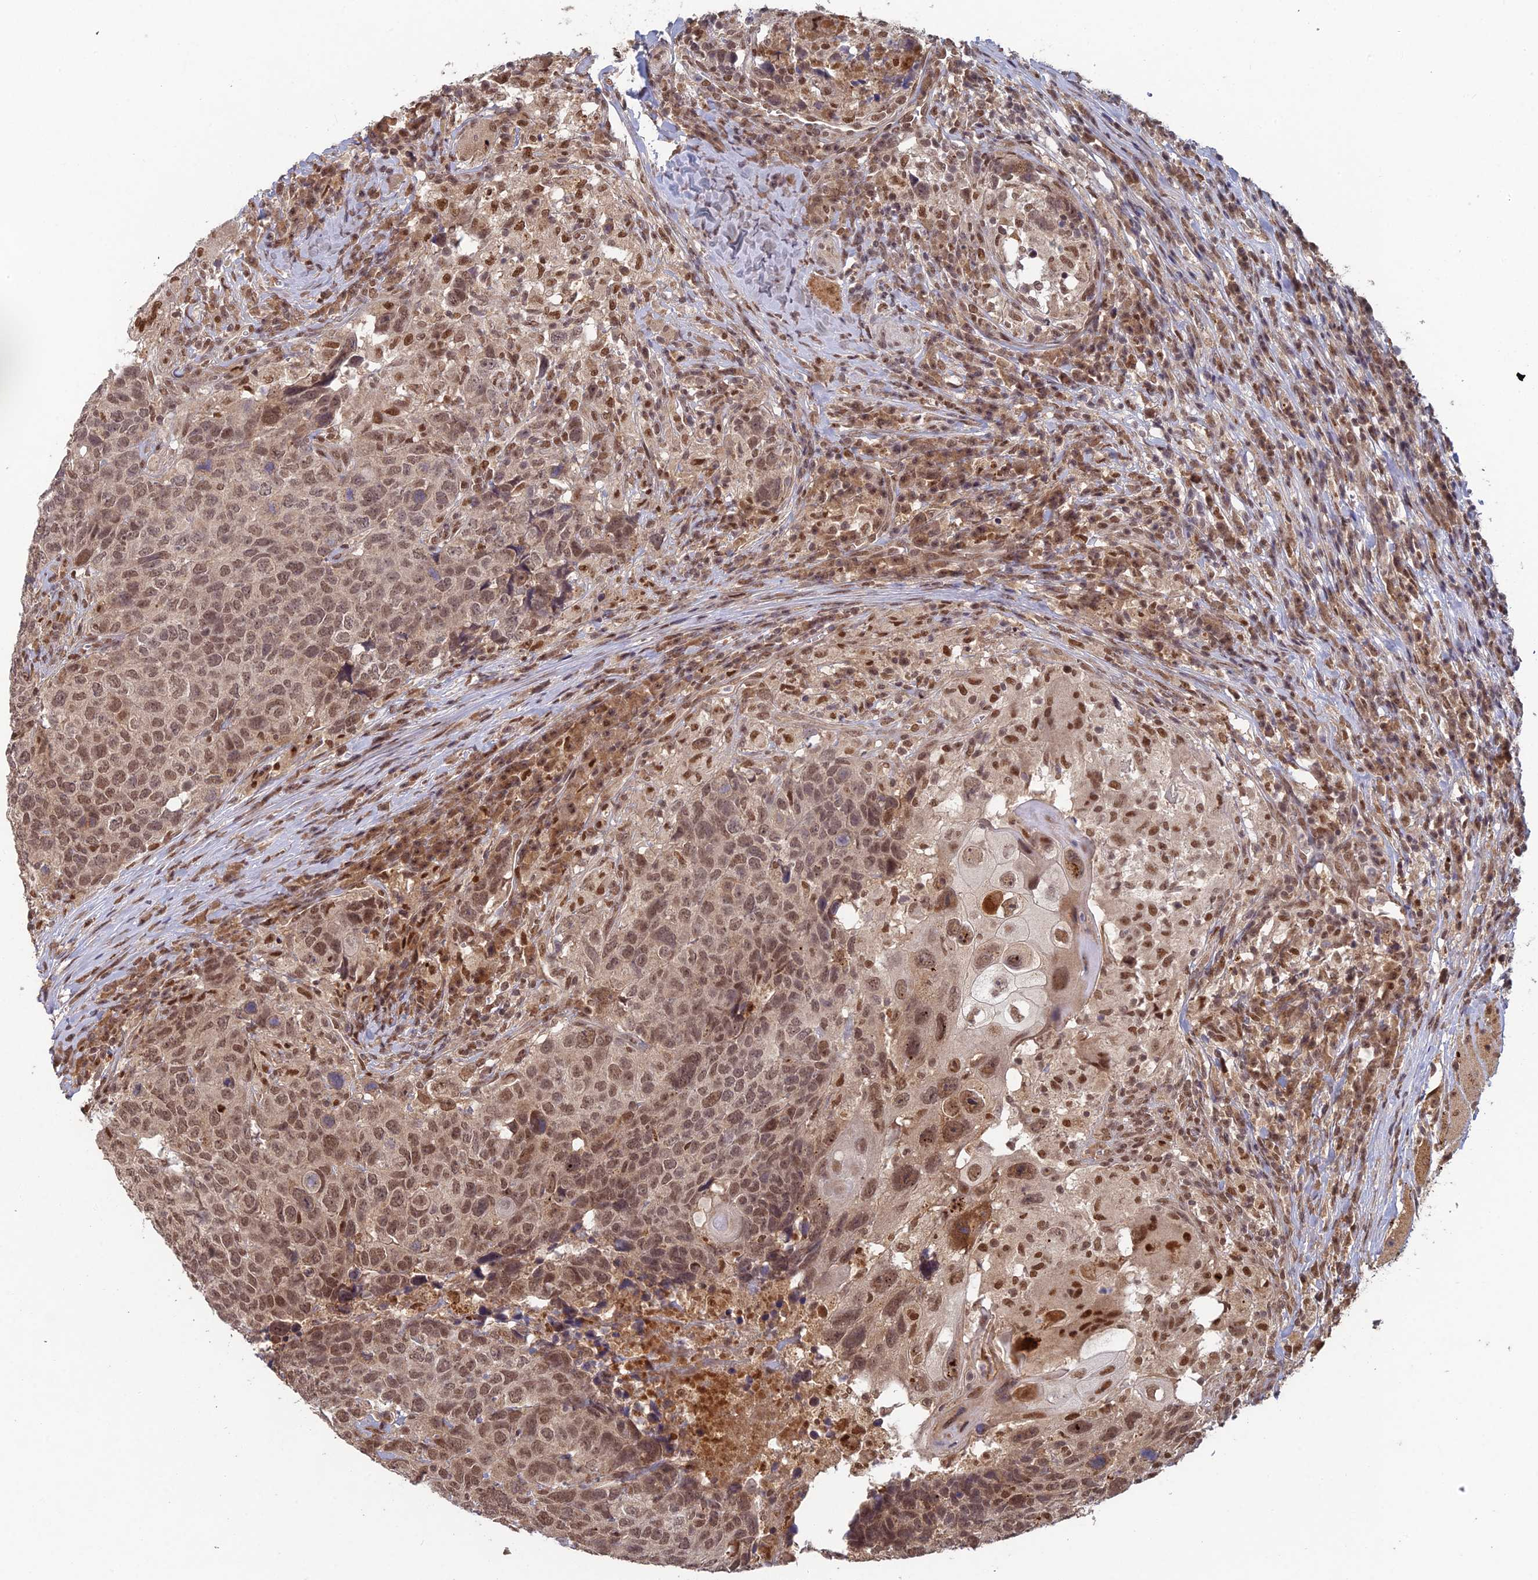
{"staining": {"intensity": "moderate", "quantity": ">75%", "location": "nuclear"}, "tissue": "head and neck cancer", "cell_type": "Tumor cells", "image_type": "cancer", "snomed": [{"axis": "morphology", "description": "Squamous cell carcinoma, NOS"}, {"axis": "topography", "description": "Head-Neck"}], "caption": "This is a photomicrograph of IHC staining of squamous cell carcinoma (head and neck), which shows moderate expression in the nuclear of tumor cells.", "gene": "RANBP3", "patient": {"sex": "male", "age": 66}}